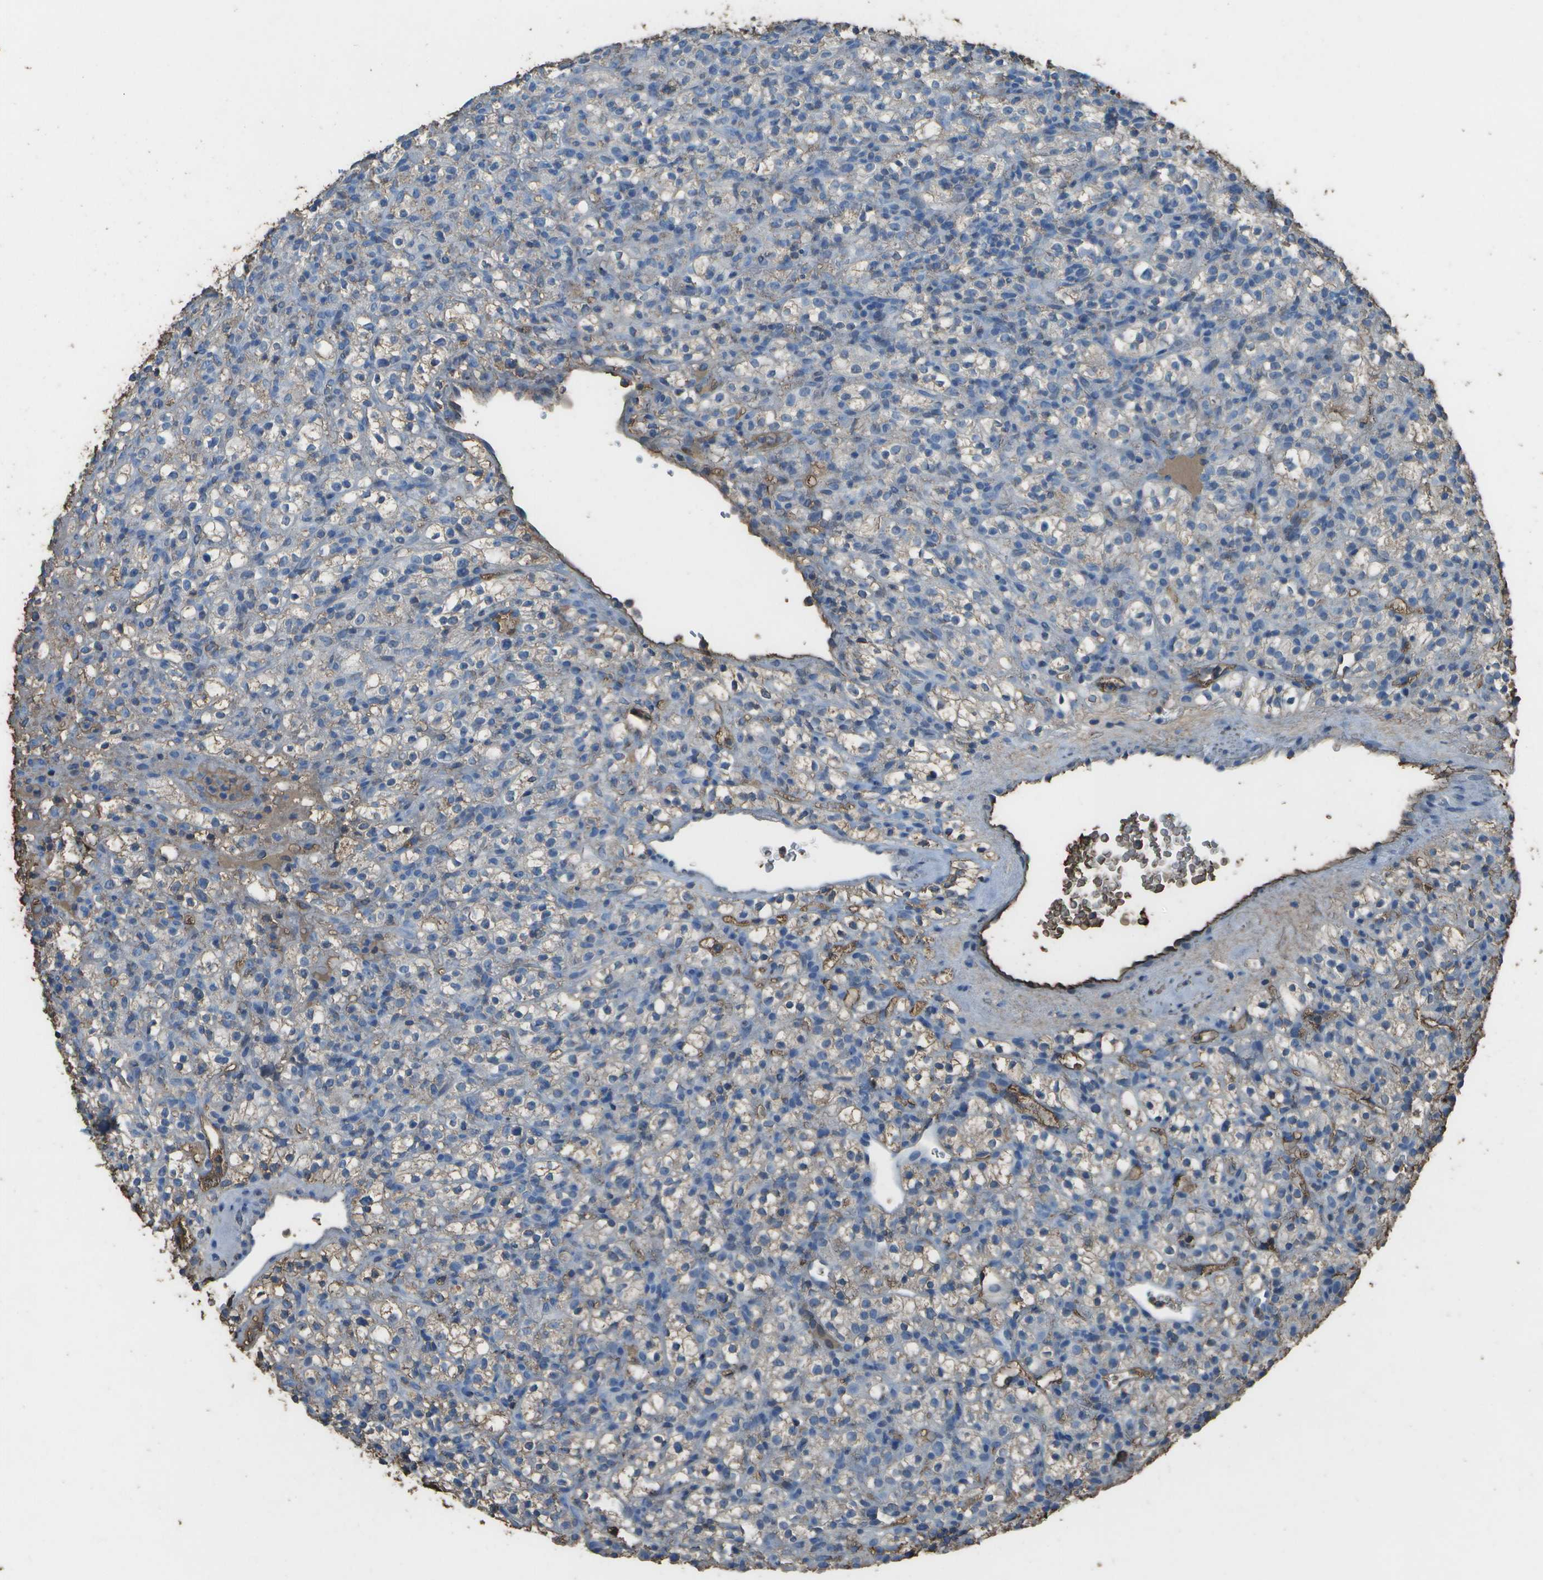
{"staining": {"intensity": "weak", "quantity": "<25%", "location": "cytoplasmic/membranous"}, "tissue": "renal cancer", "cell_type": "Tumor cells", "image_type": "cancer", "snomed": [{"axis": "morphology", "description": "Normal tissue, NOS"}, {"axis": "morphology", "description": "Adenocarcinoma, NOS"}, {"axis": "topography", "description": "Kidney"}], "caption": "The histopathology image reveals no significant expression in tumor cells of renal cancer.", "gene": "CYP4F11", "patient": {"sex": "female", "age": 72}}